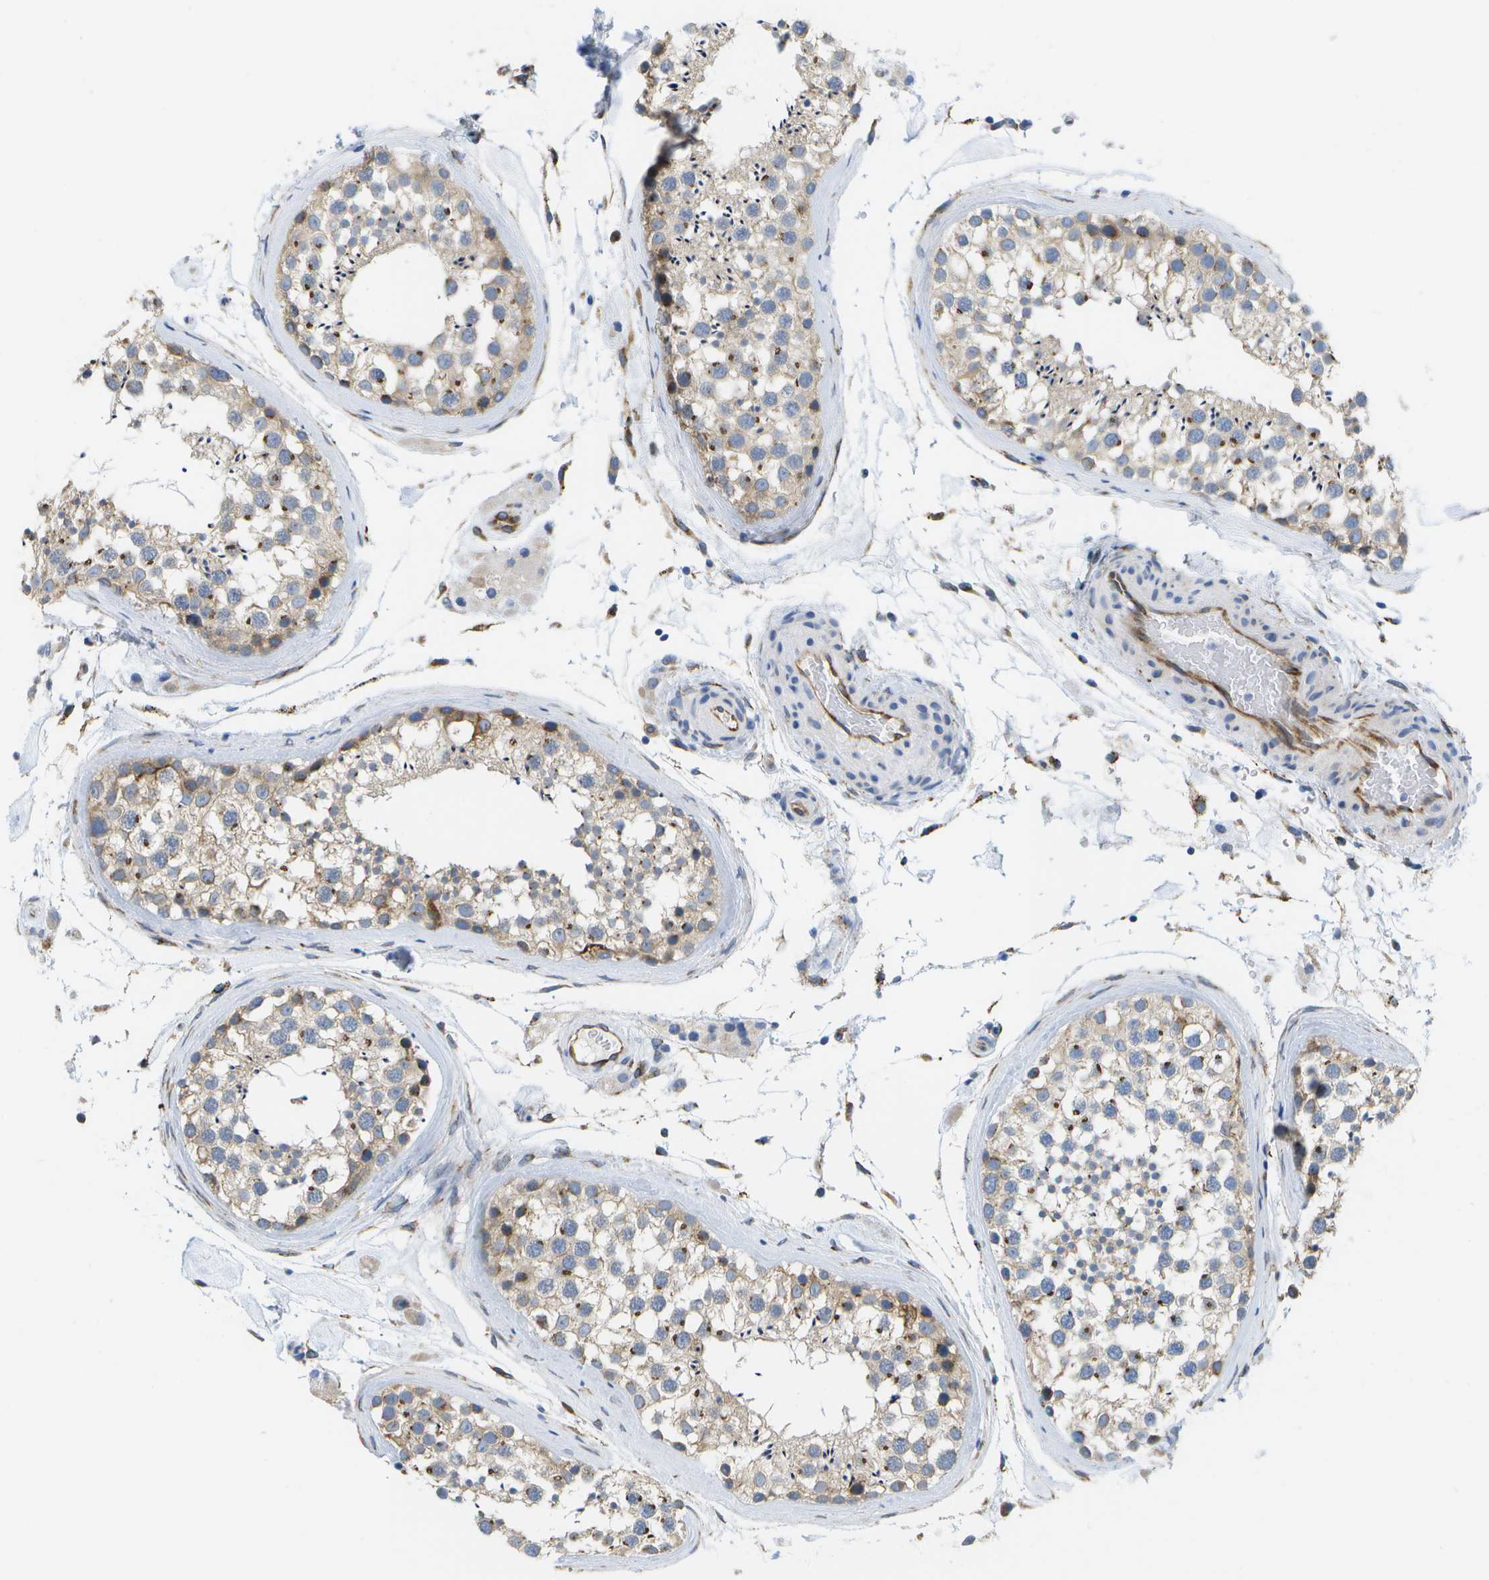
{"staining": {"intensity": "moderate", "quantity": ">75%", "location": "cytoplasmic/membranous"}, "tissue": "testis", "cell_type": "Cells in seminiferous ducts", "image_type": "normal", "snomed": [{"axis": "morphology", "description": "Normal tissue, NOS"}, {"axis": "topography", "description": "Testis"}], "caption": "Testis stained with a brown dye reveals moderate cytoplasmic/membranous positive expression in approximately >75% of cells in seminiferous ducts.", "gene": "ZDHHC17", "patient": {"sex": "male", "age": 46}}